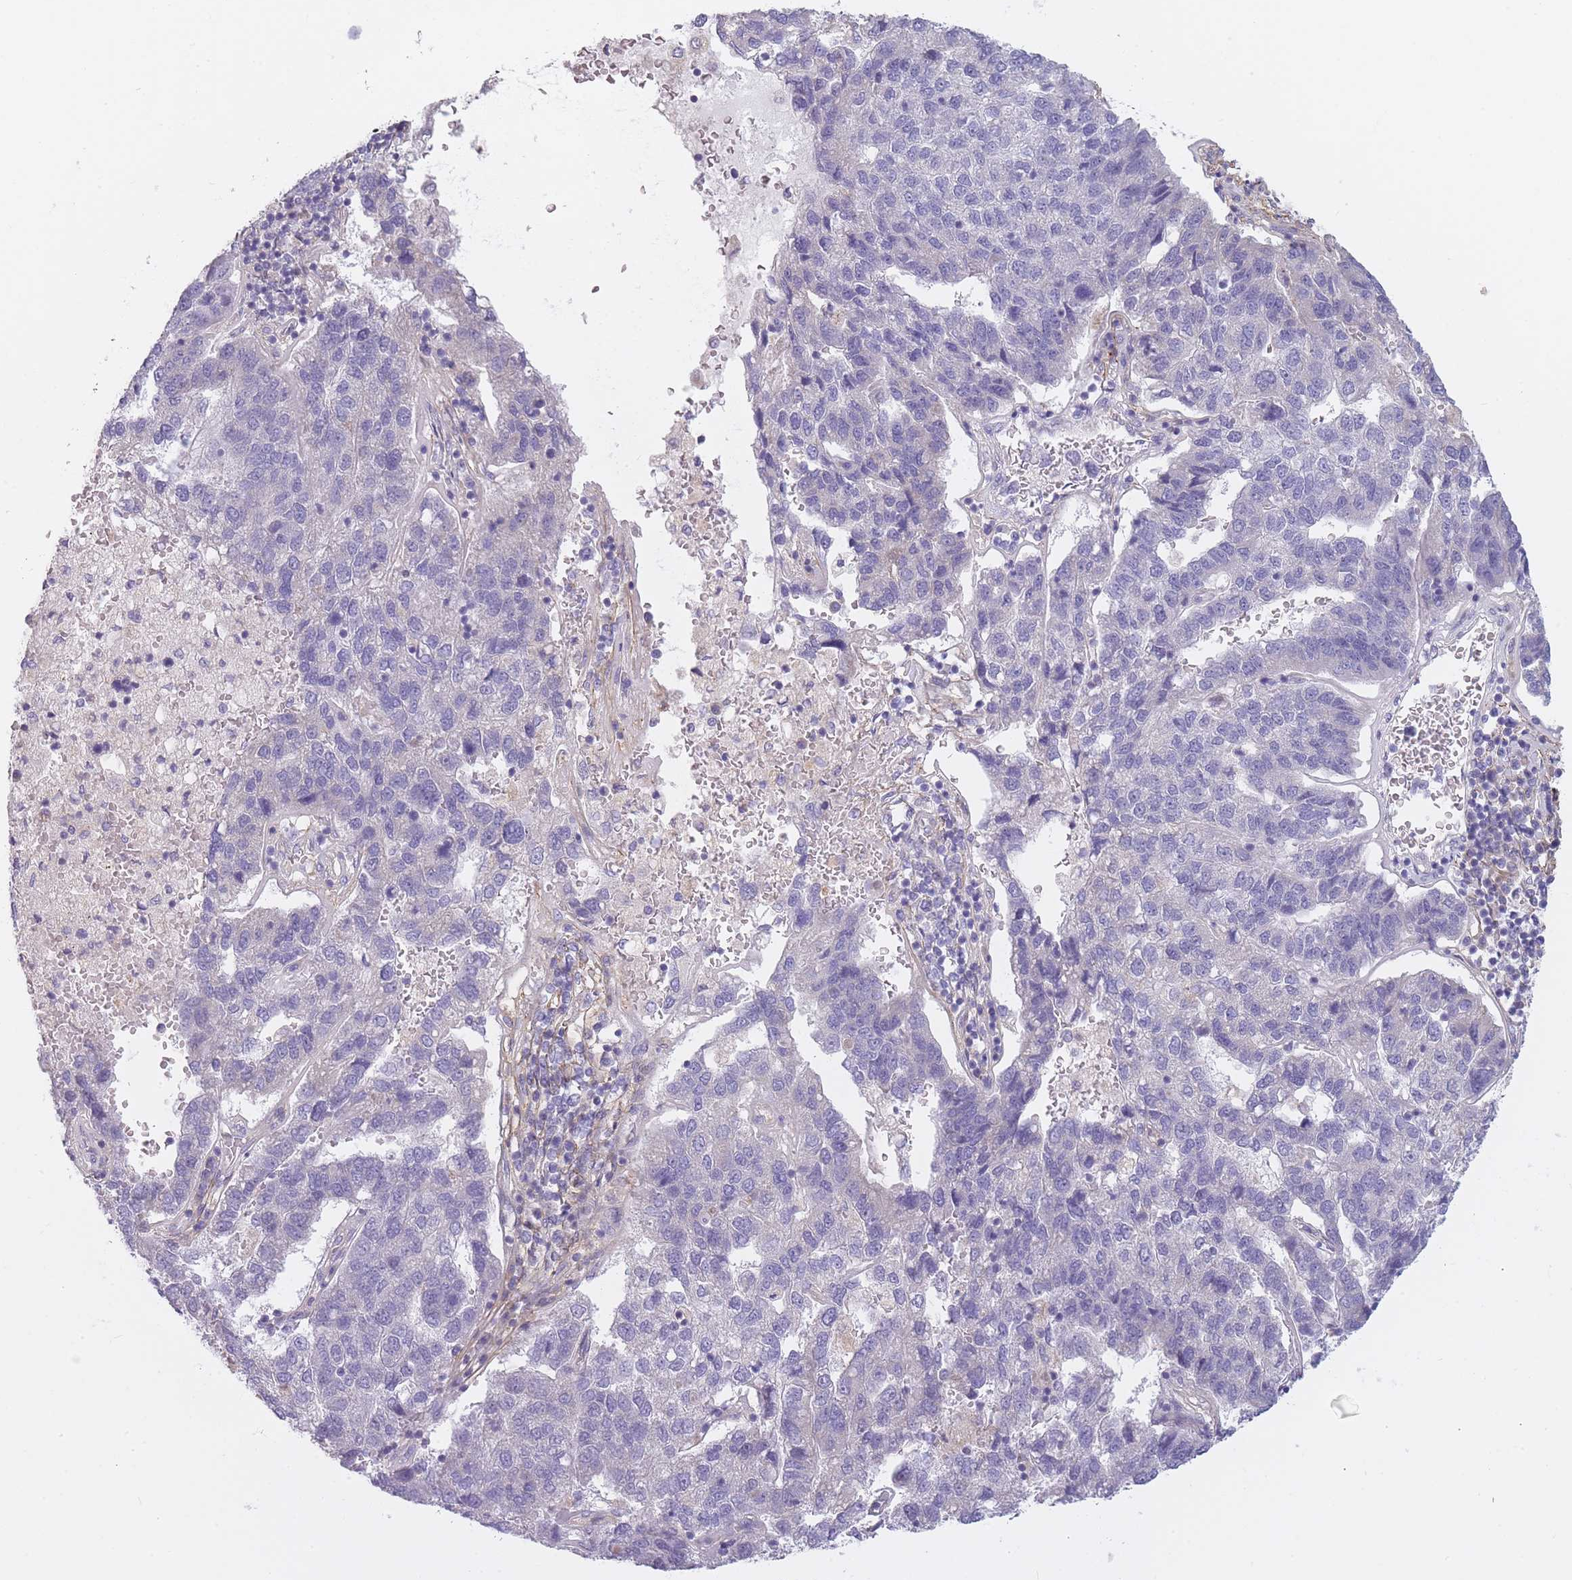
{"staining": {"intensity": "negative", "quantity": "none", "location": "none"}, "tissue": "pancreatic cancer", "cell_type": "Tumor cells", "image_type": "cancer", "snomed": [{"axis": "morphology", "description": "Adenocarcinoma, NOS"}, {"axis": "topography", "description": "Pancreas"}], "caption": "High power microscopy photomicrograph of an IHC image of pancreatic cancer (adenocarcinoma), revealing no significant positivity in tumor cells.", "gene": "AP3M2", "patient": {"sex": "female", "age": 61}}